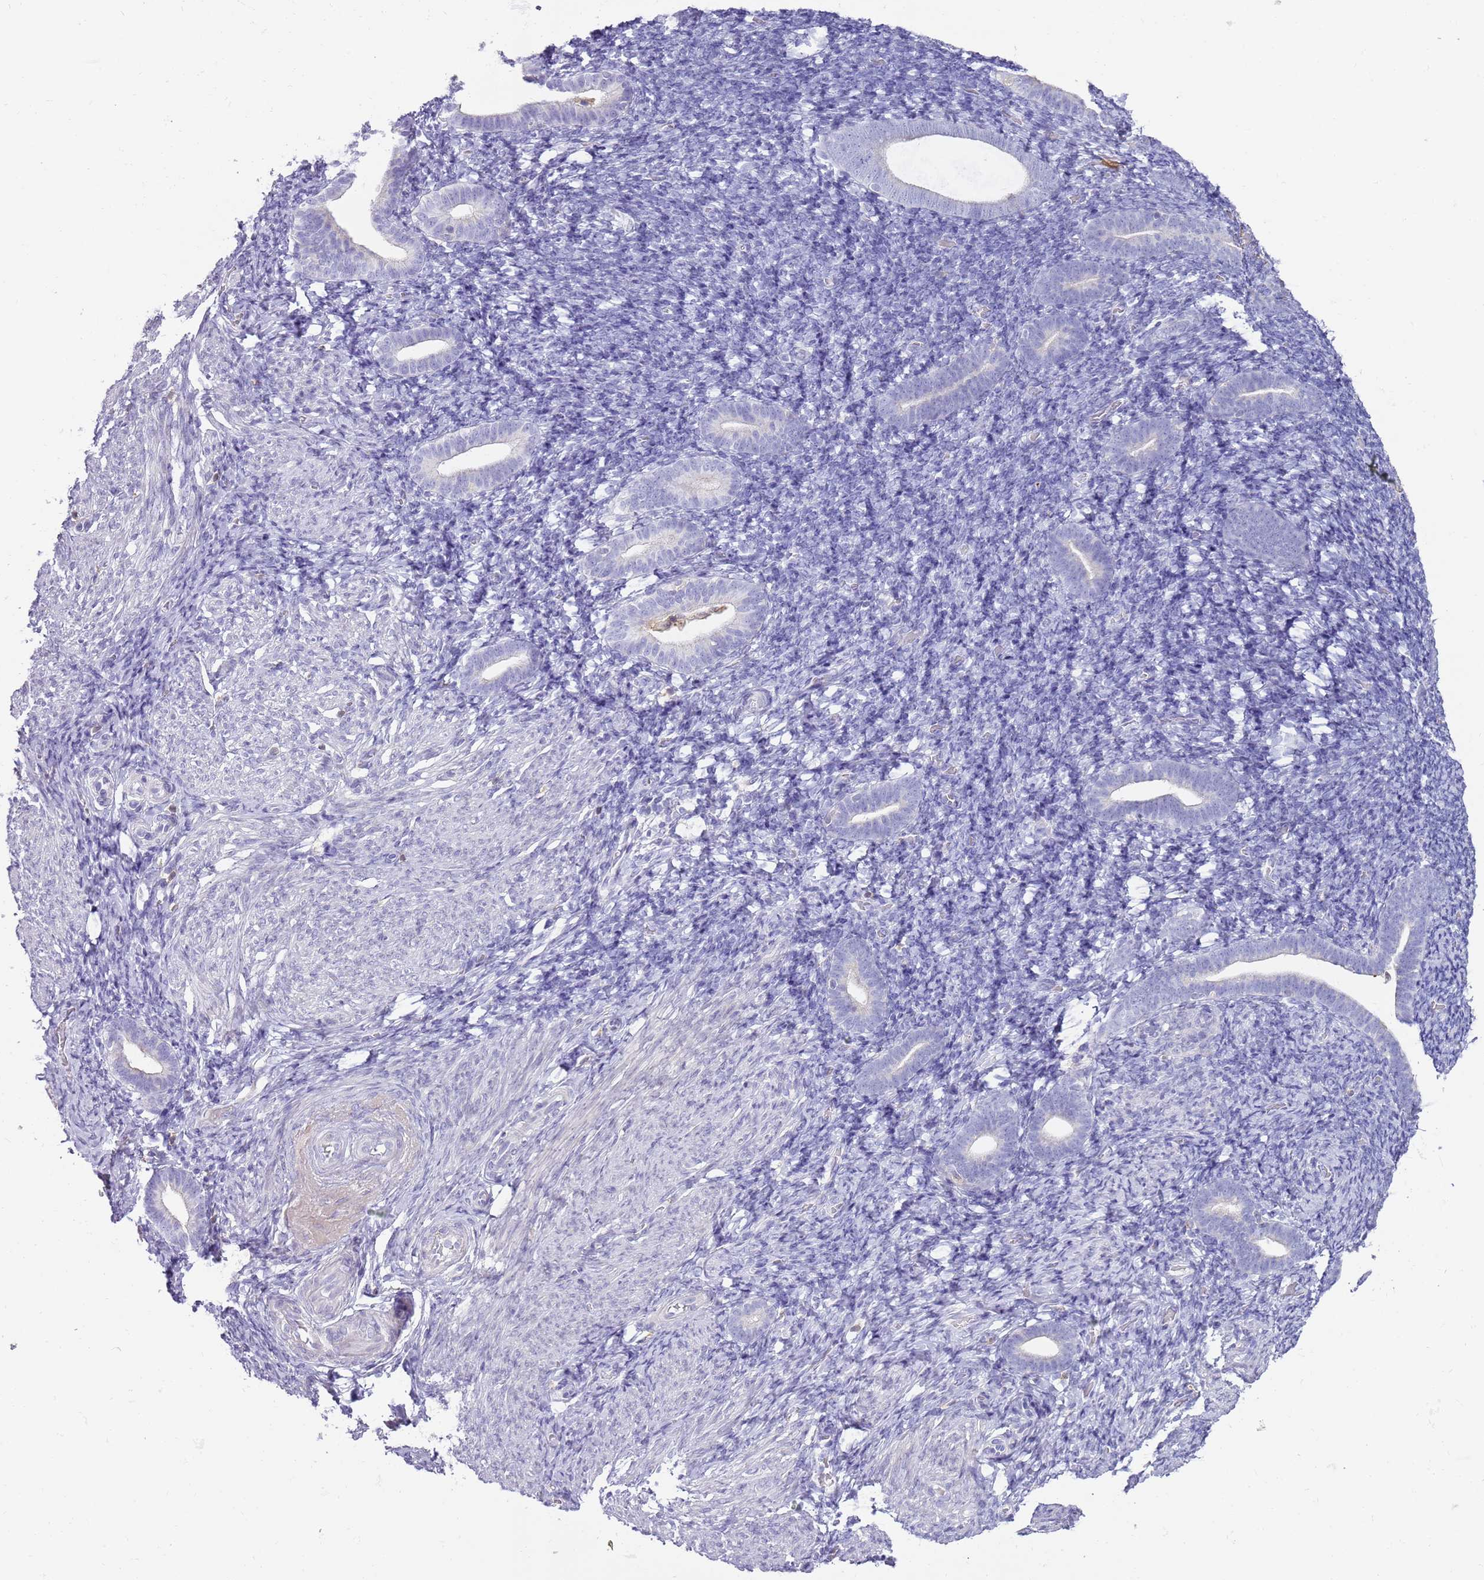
{"staining": {"intensity": "negative", "quantity": "none", "location": "none"}, "tissue": "endometrium", "cell_type": "Cells in endometrial stroma", "image_type": "normal", "snomed": [{"axis": "morphology", "description": "Normal tissue, NOS"}, {"axis": "topography", "description": "Endometrium"}], "caption": "This is an IHC photomicrograph of unremarkable human endometrium. There is no positivity in cells in endometrial stroma.", "gene": "DIPK1C", "patient": {"sex": "female", "age": 51}}